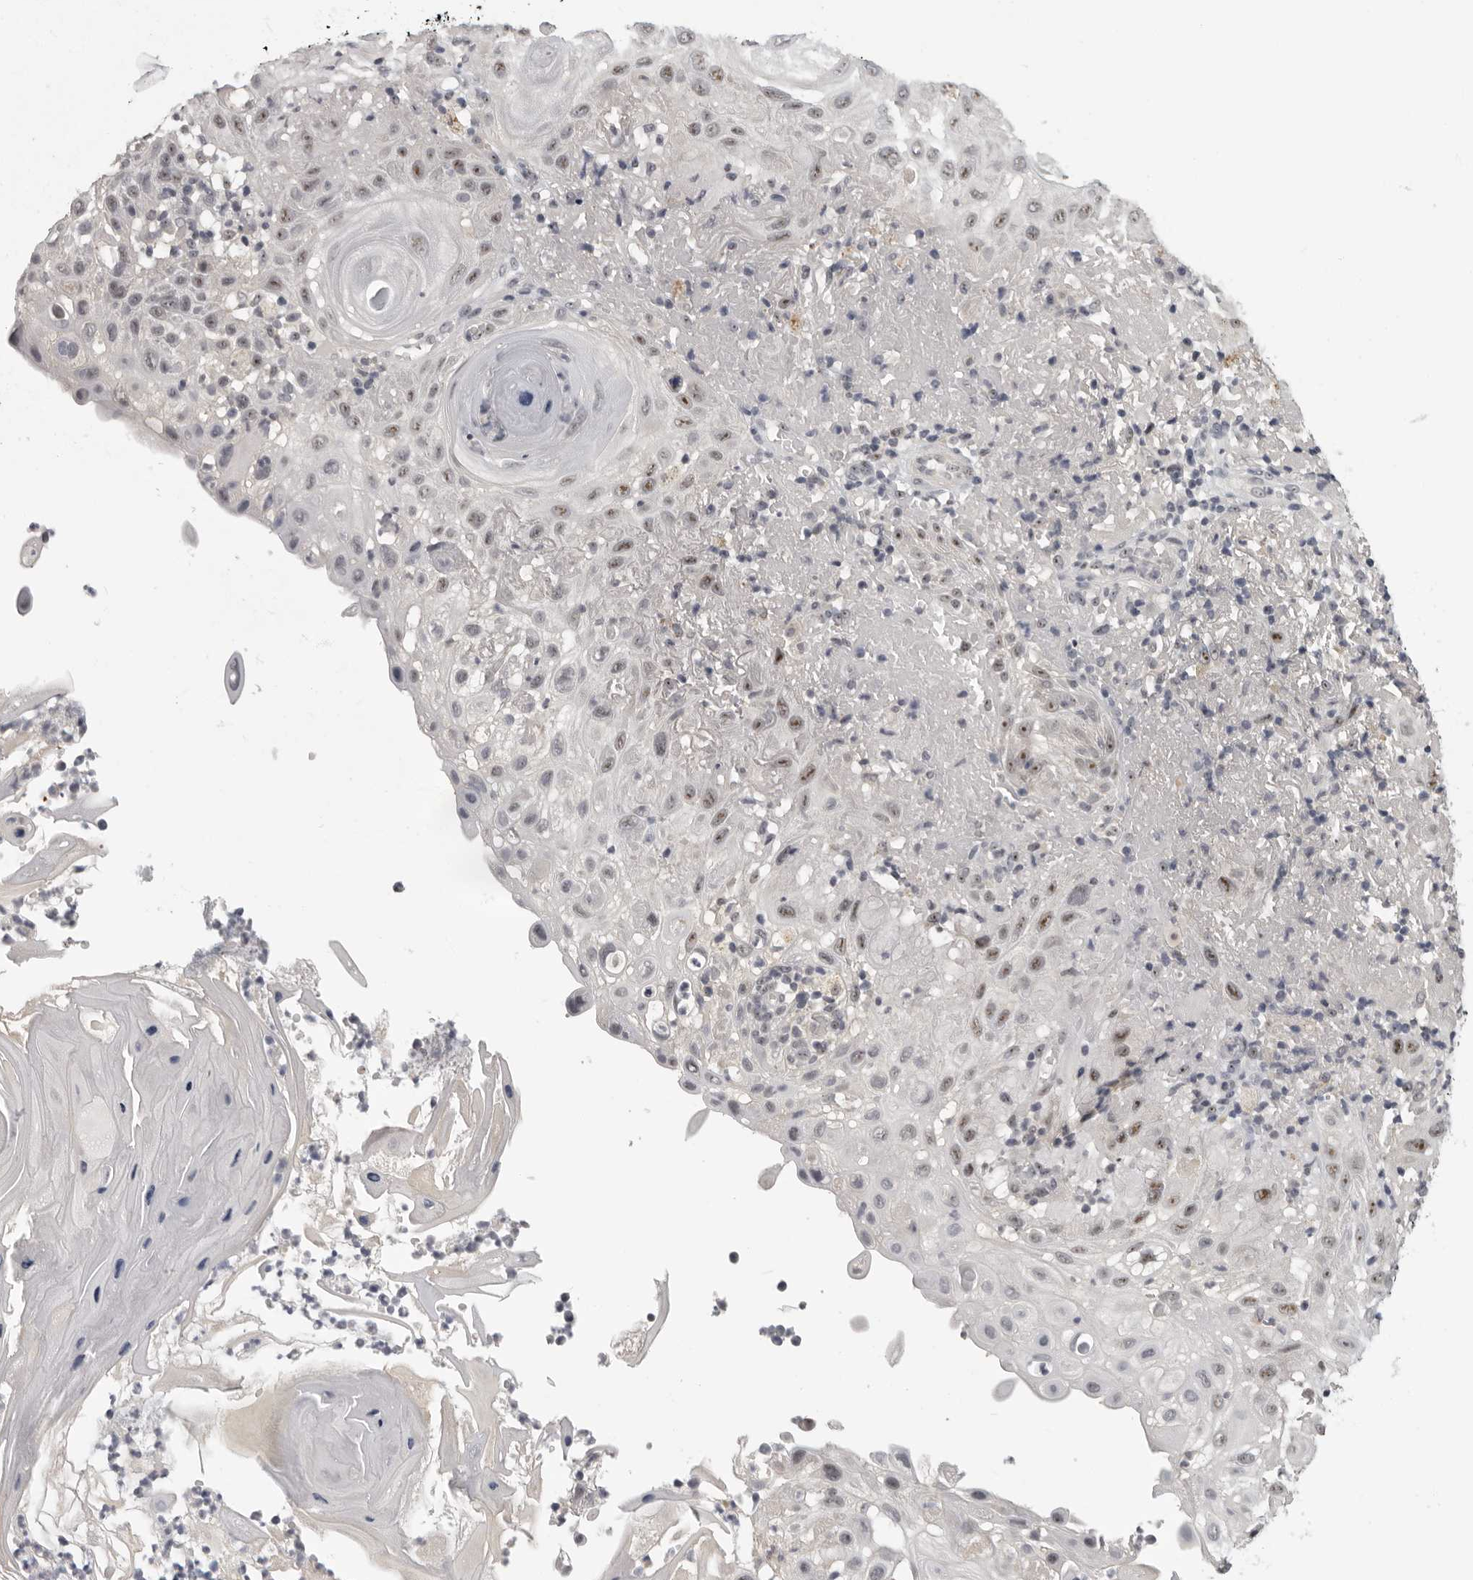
{"staining": {"intensity": "weak", "quantity": ">75%", "location": "nuclear"}, "tissue": "skin cancer", "cell_type": "Tumor cells", "image_type": "cancer", "snomed": [{"axis": "morphology", "description": "Normal tissue, NOS"}, {"axis": "morphology", "description": "Squamous cell carcinoma, NOS"}, {"axis": "topography", "description": "Skin"}], "caption": "DAB immunohistochemical staining of human skin squamous cell carcinoma shows weak nuclear protein positivity in about >75% of tumor cells.", "gene": "MRTO4", "patient": {"sex": "female", "age": 96}}